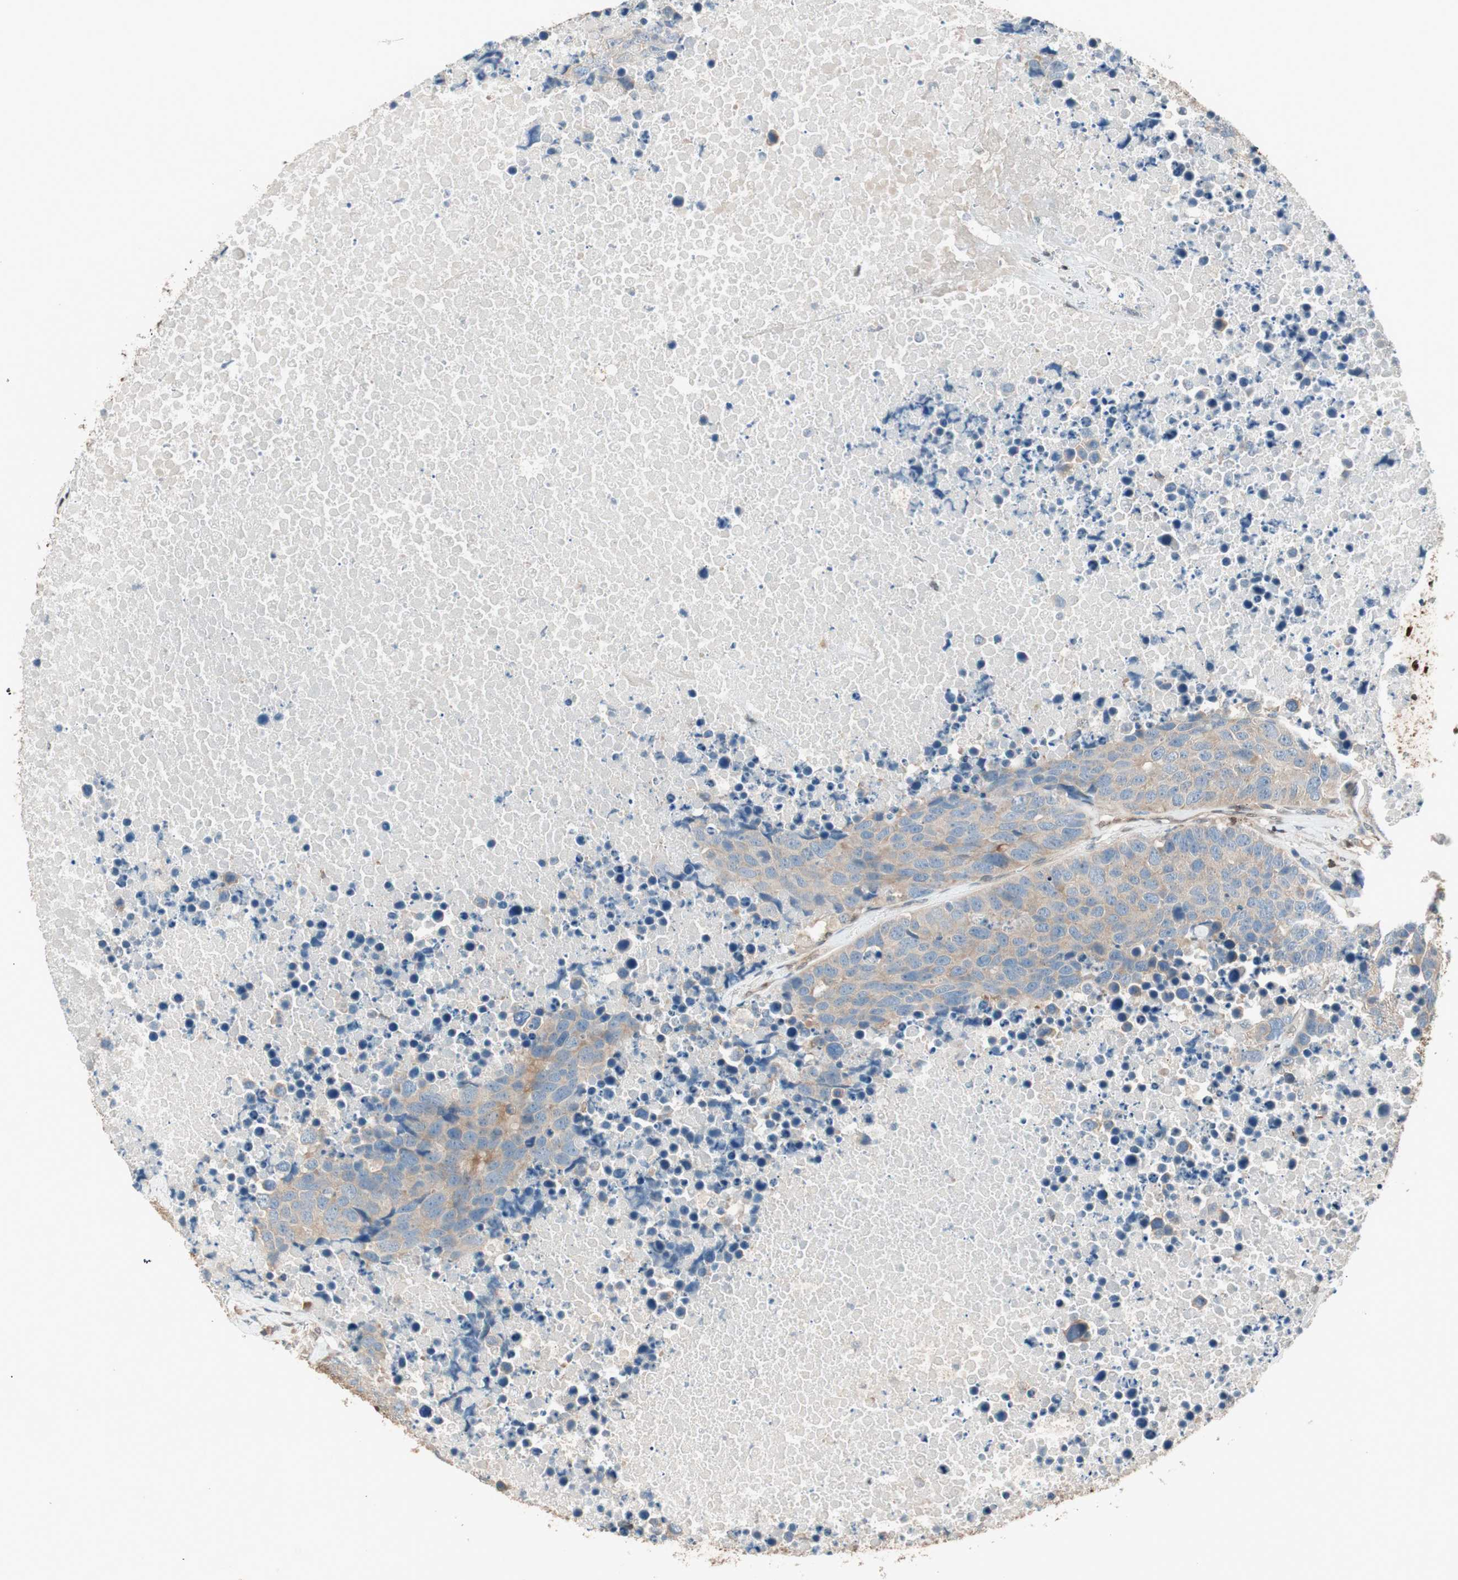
{"staining": {"intensity": "moderate", "quantity": ">75%", "location": "cytoplasmic/membranous"}, "tissue": "carcinoid", "cell_type": "Tumor cells", "image_type": "cancer", "snomed": [{"axis": "morphology", "description": "Carcinoid, malignant, NOS"}, {"axis": "topography", "description": "Lung"}], "caption": "Immunohistochemical staining of human carcinoid exhibits moderate cytoplasmic/membranous protein staining in approximately >75% of tumor cells. The staining is performed using DAB brown chromogen to label protein expression. The nuclei are counter-stained blue using hematoxylin.", "gene": "BIN1", "patient": {"sex": "male", "age": 60}}